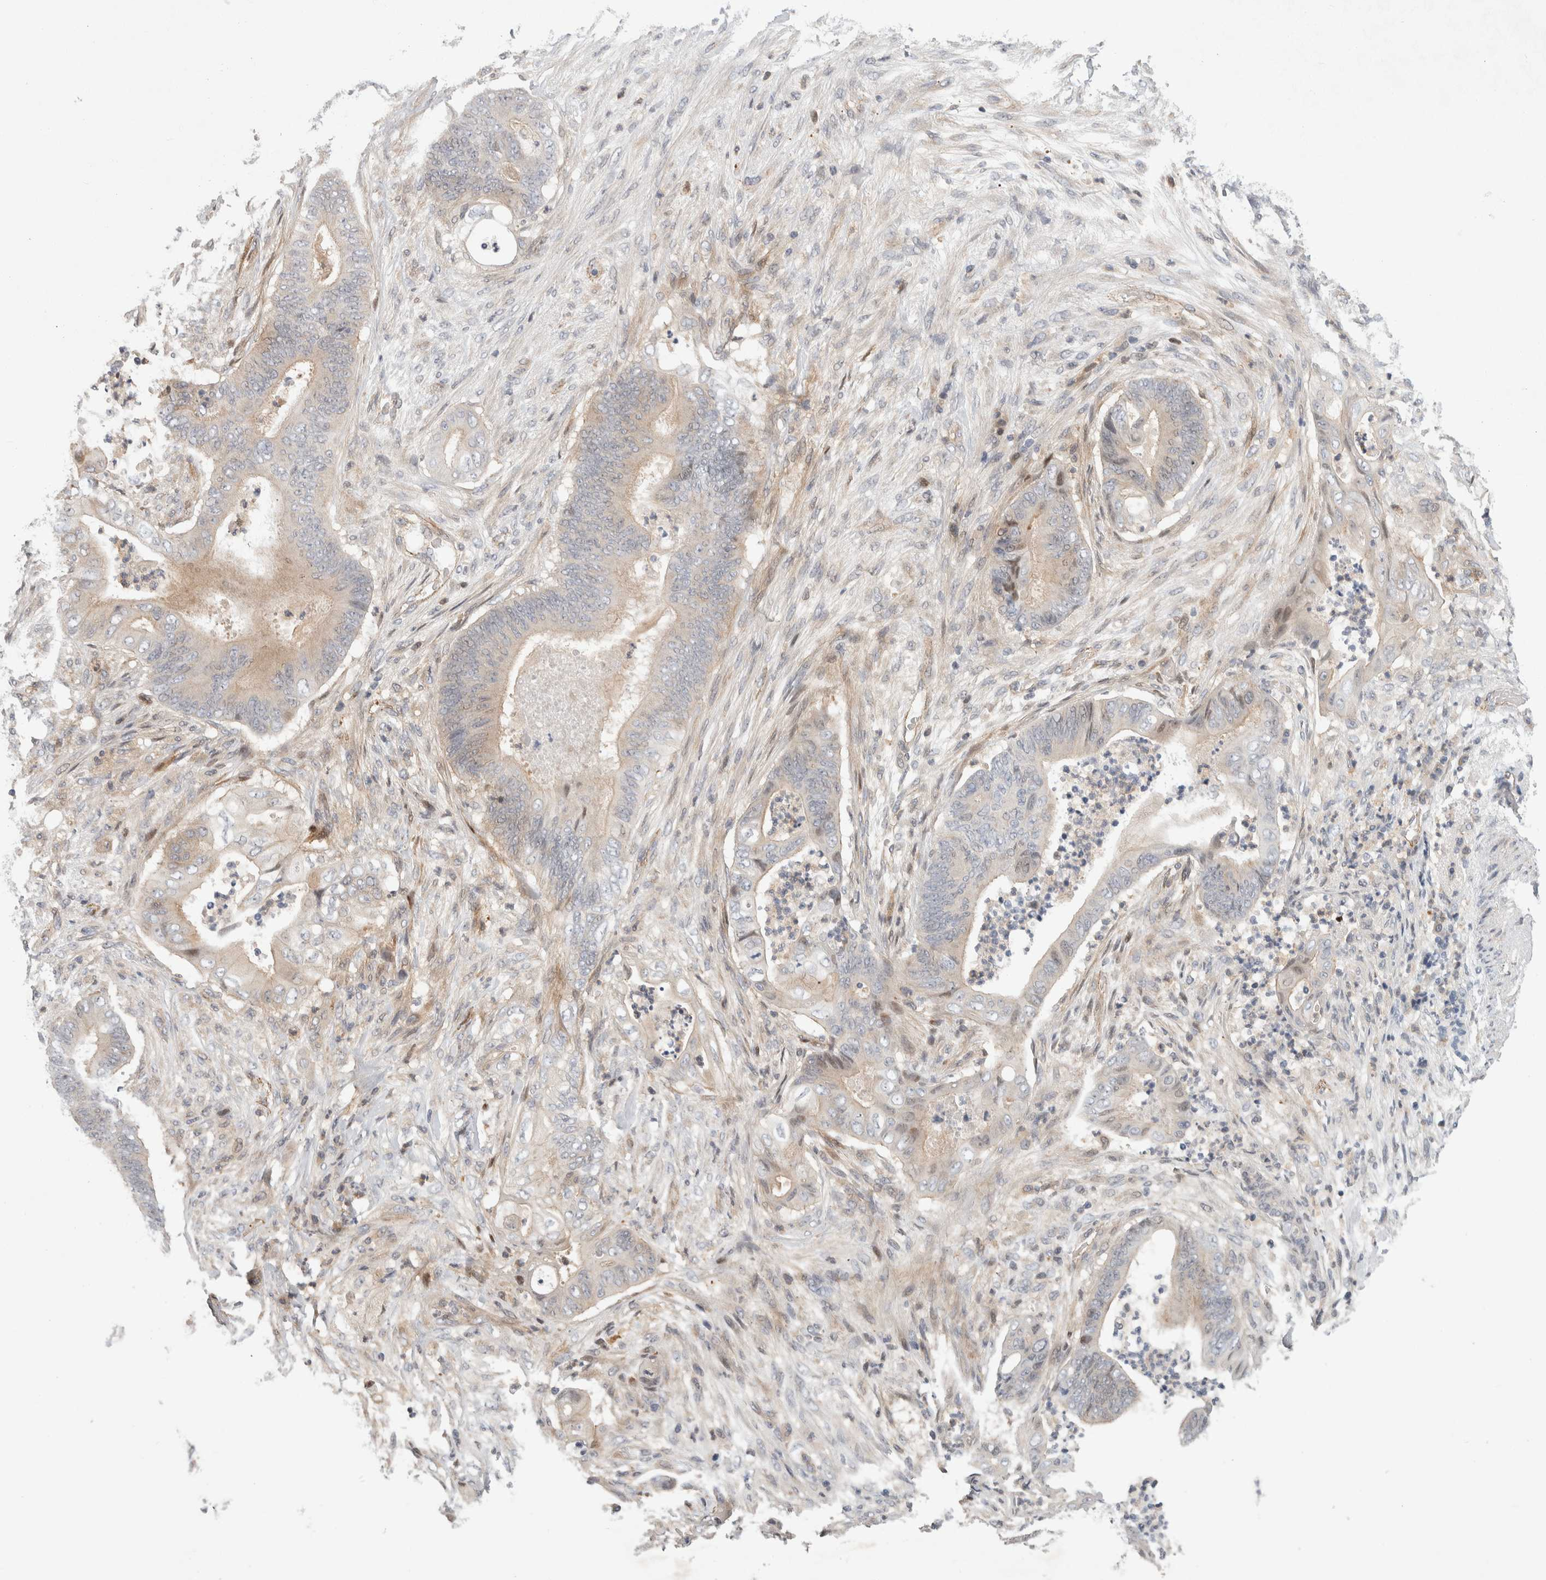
{"staining": {"intensity": "weak", "quantity": "<25%", "location": "cytoplasmic/membranous"}, "tissue": "stomach cancer", "cell_type": "Tumor cells", "image_type": "cancer", "snomed": [{"axis": "morphology", "description": "Adenocarcinoma, NOS"}, {"axis": "topography", "description": "Stomach"}], "caption": "This micrograph is of stomach cancer (adenocarcinoma) stained with immunohistochemistry (IHC) to label a protein in brown with the nuclei are counter-stained blue. There is no positivity in tumor cells.", "gene": "ZNF862", "patient": {"sex": "female", "age": 73}}